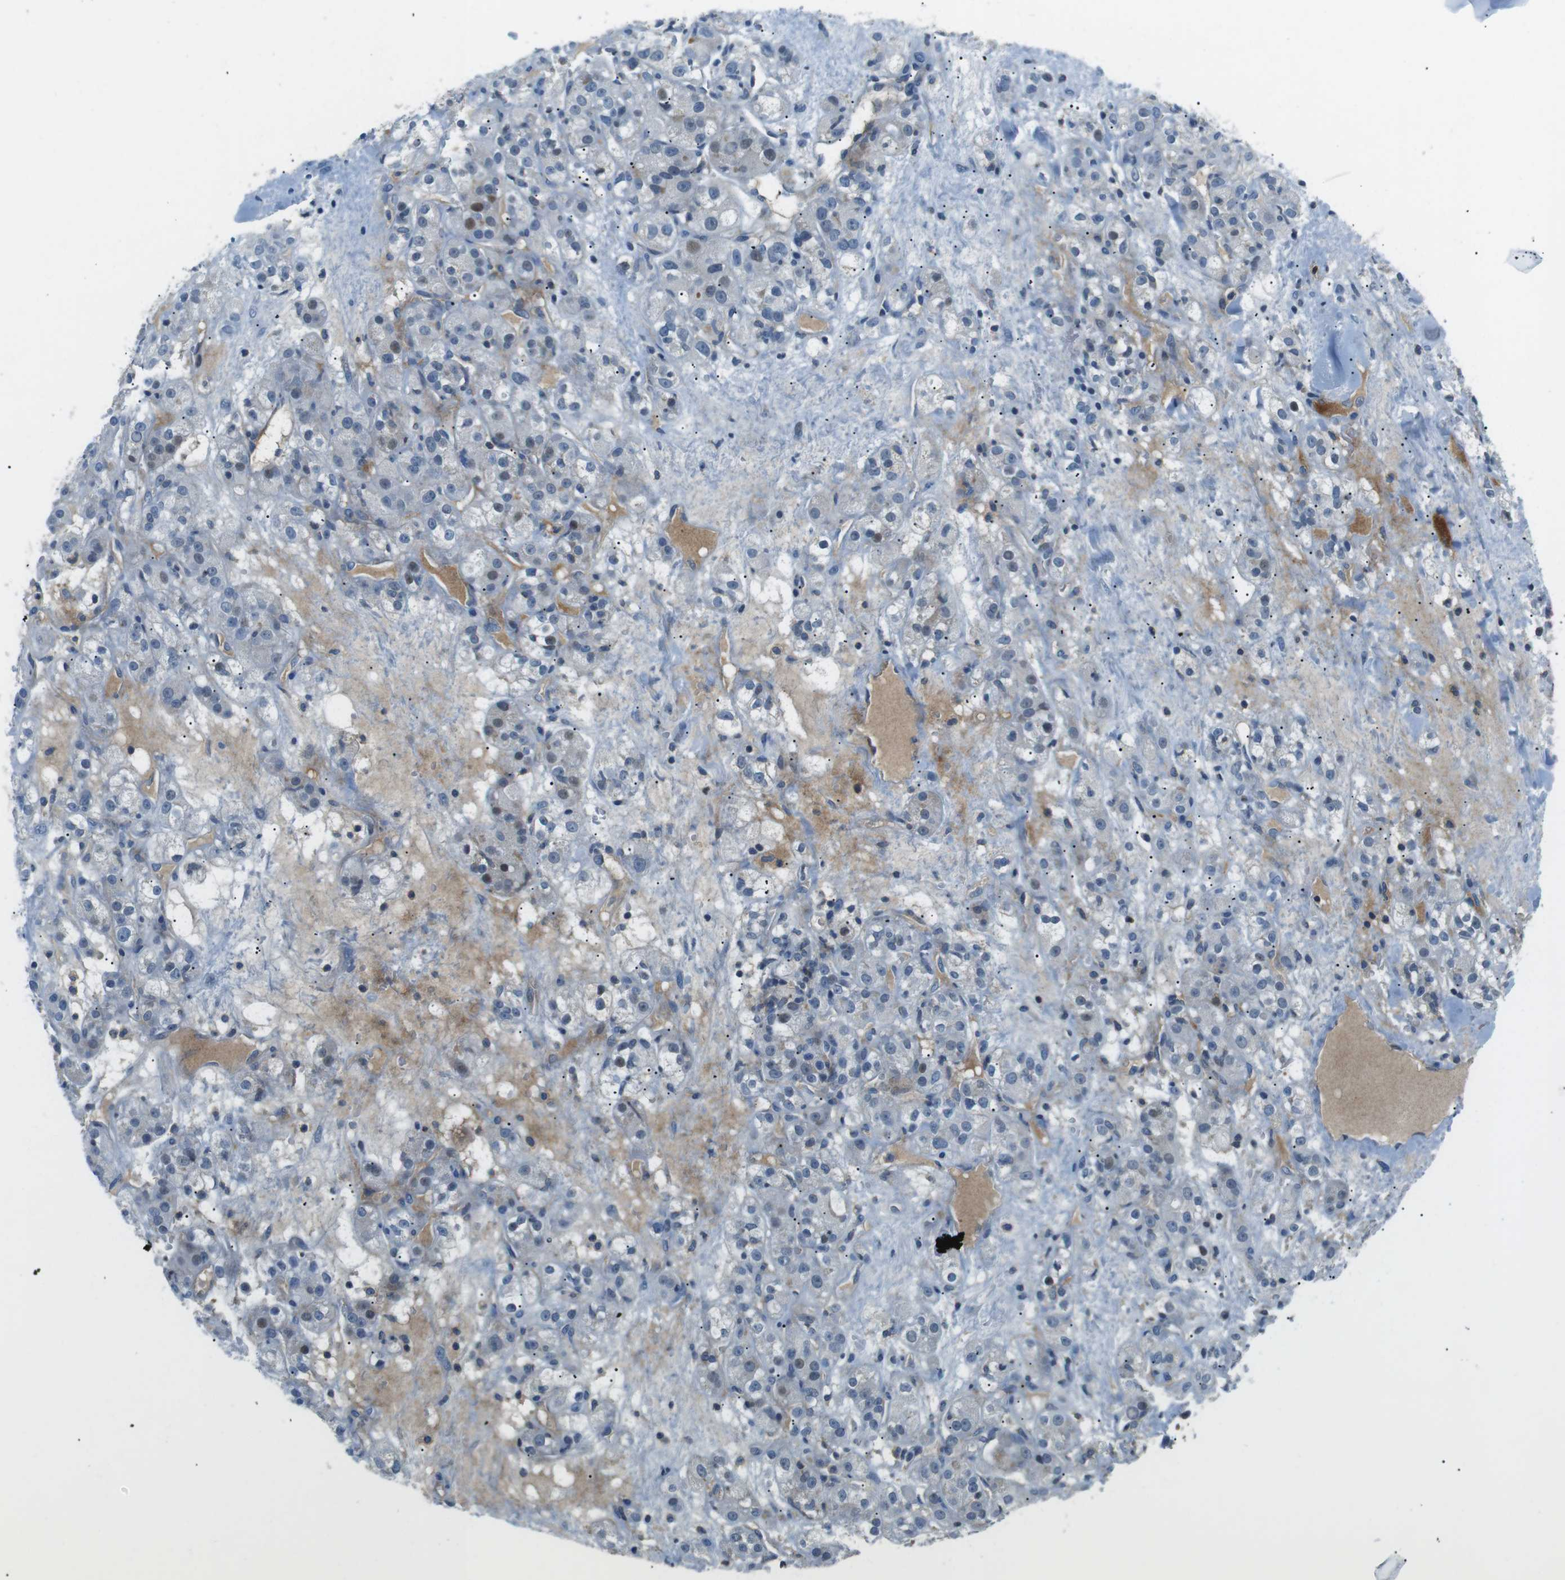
{"staining": {"intensity": "negative", "quantity": "none", "location": "none"}, "tissue": "renal cancer", "cell_type": "Tumor cells", "image_type": "cancer", "snomed": [{"axis": "morphology", "description": "Normal tissue, NOS"}, {"axis": "morphology", "description": "Adenocarcinoma, NOS"}, {"axis": "topography", "description": "Kidney"}], "caption": "Tumor cells show no significant positivity in adenocarcinoma (renal).", "gene": "ARVCF", "patient": {"sex": "male", "age": 61}}